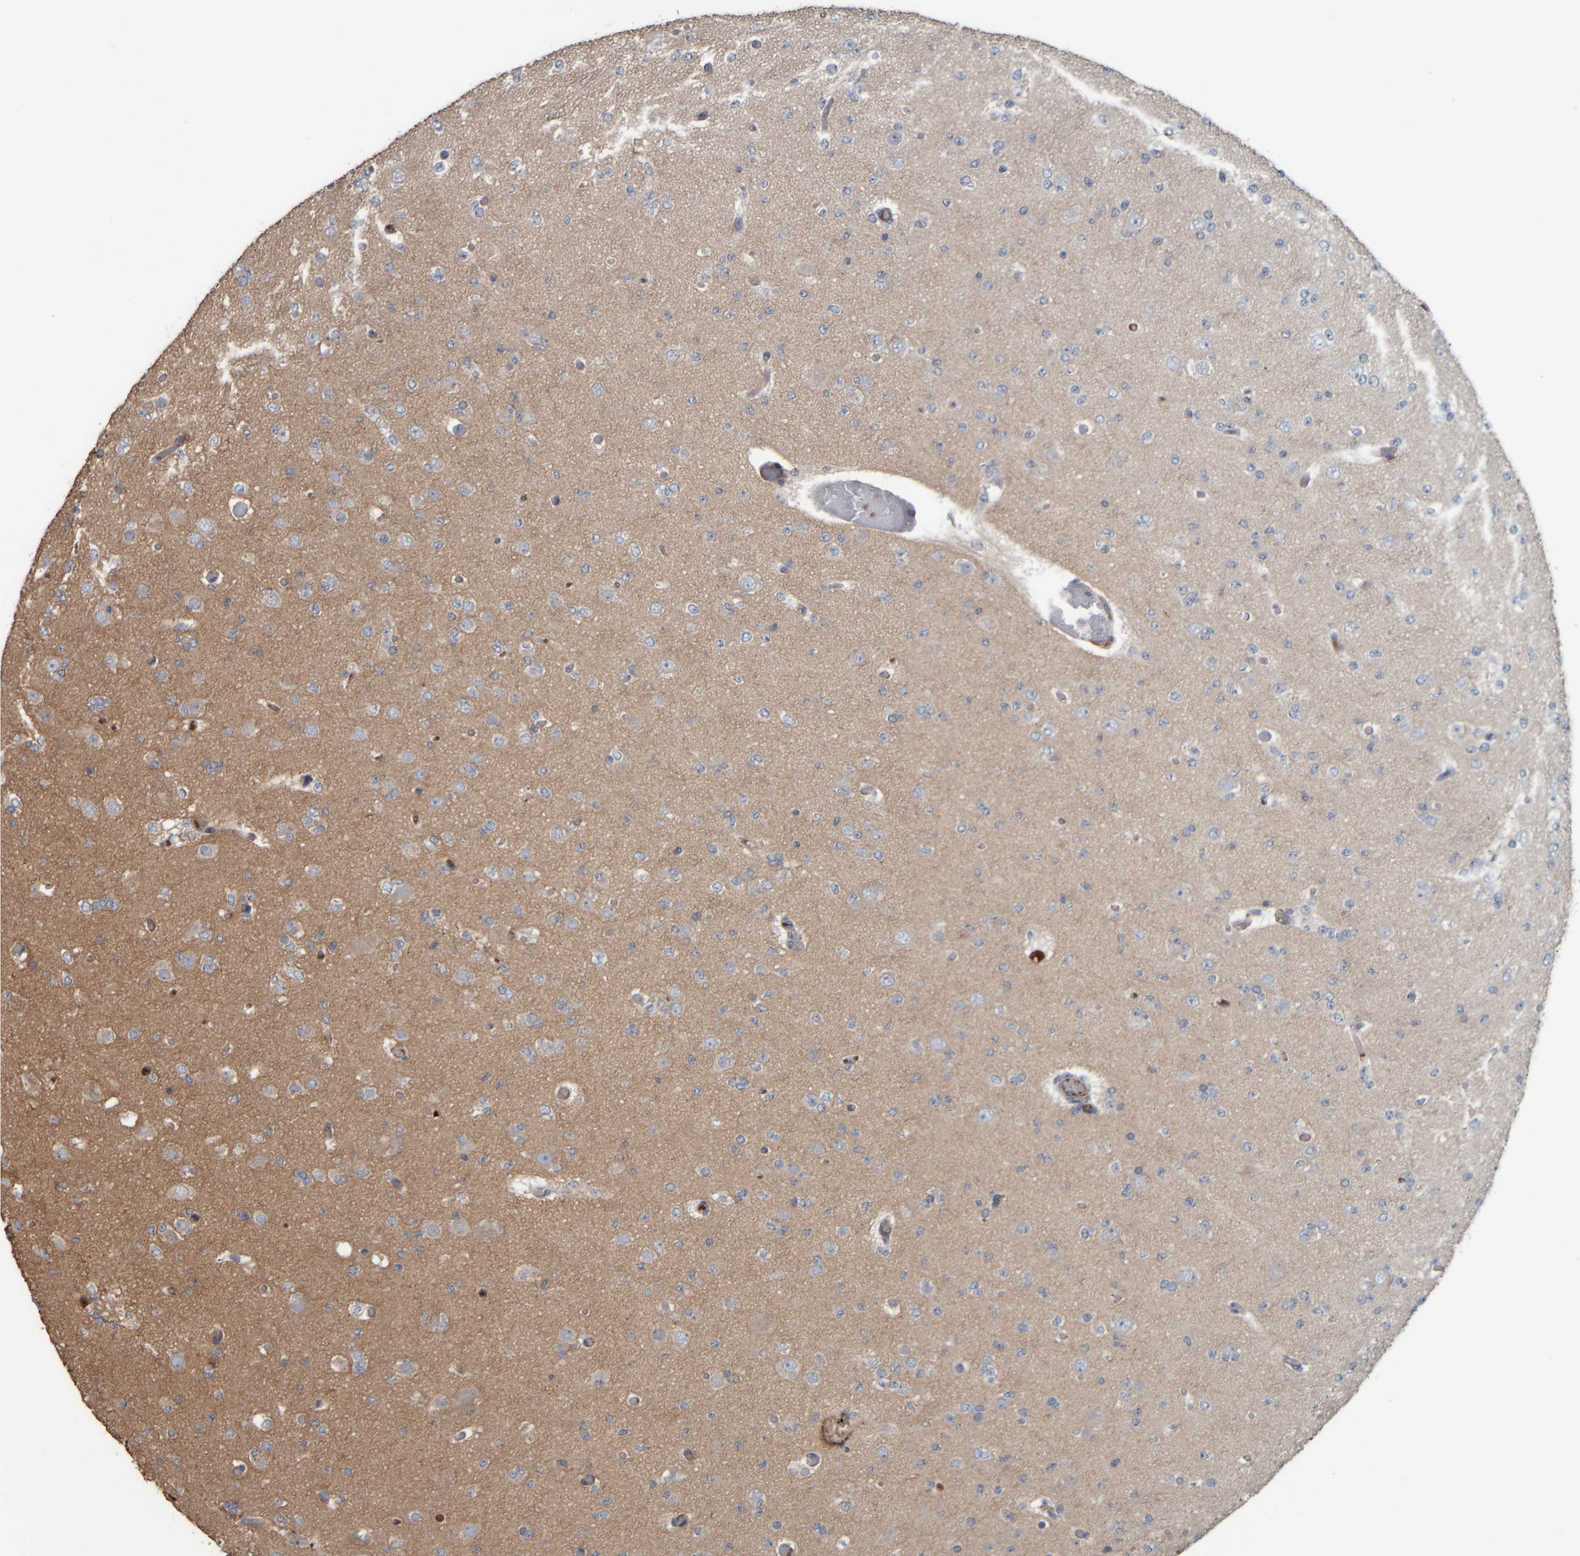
{"staining": {"intensity": "negative", "quantity": "none", "location": "none"}, "tissue": "glioma", "cell_type": "Tumor cells", "image_type": "cancer", "snomed": [{"axis": "morphology", "description": "Glioma, malignant, Low grade"}, {"axis": "topography", "description": "Brain"}], "caption": "Immunohistochemical staining of human glioma reveals no significant expression in tumor cells.", "gene": "CAVIN4", "patient": {"sex": "female", "age": 22}}